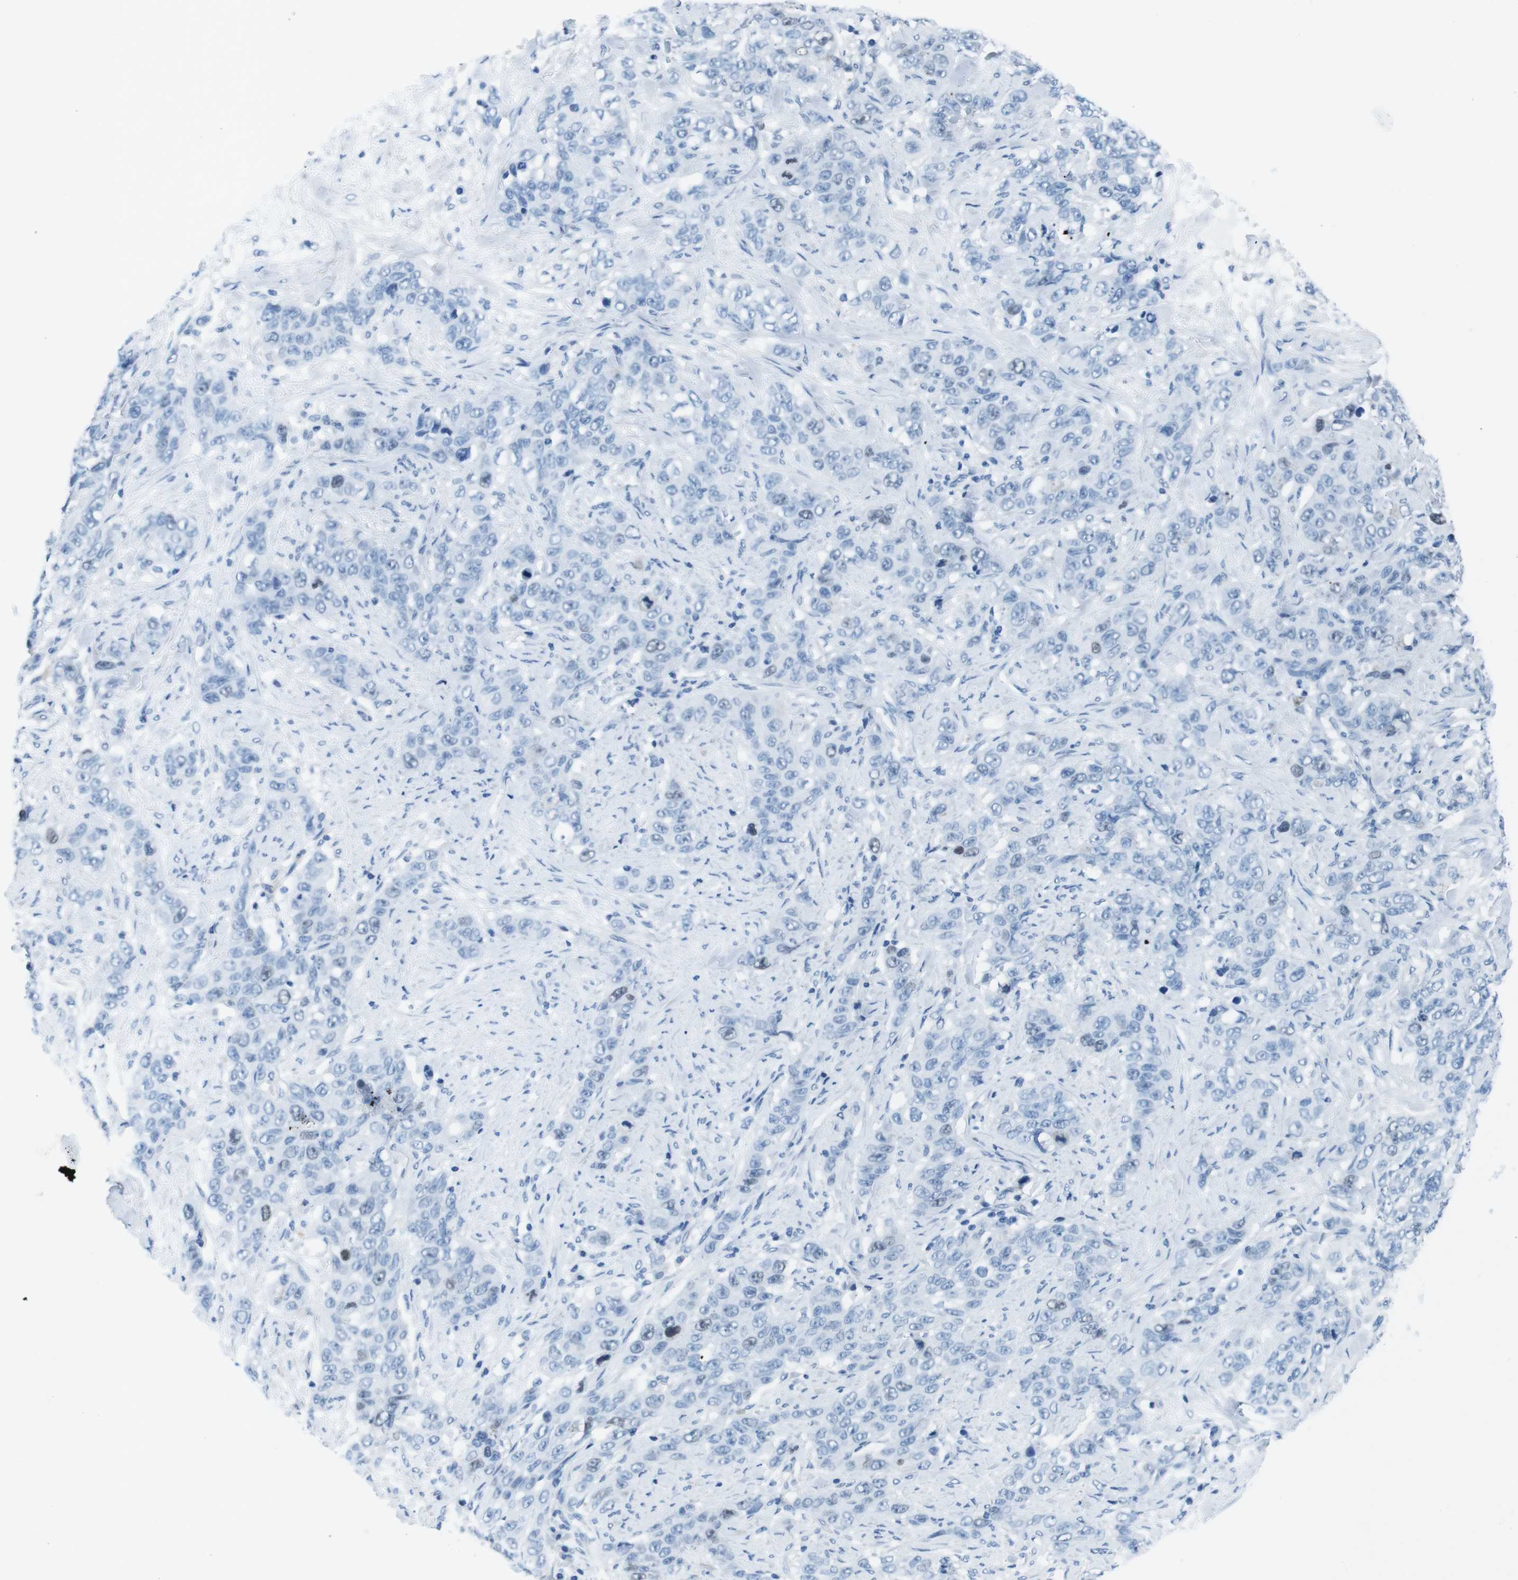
{"staining": {"intensity": "negative", "quantity": "none", "location": "none"}, "tissue": "stomach cancer", "cell_type": "Tumor cells", "image_type": "cancer", "snomed": [{"axis": "morphology", "description": "Adenocarcinoma, NOS"}, {"axis": "topography", "description": "Stomach"}], "caption": "This is an immunohistochemistry (IHC) histopathology image of stomach cancer. There is no expression in tumor cells.", "gene": "CTAG1B", "patient": {"sex": "male", "age": 48}}